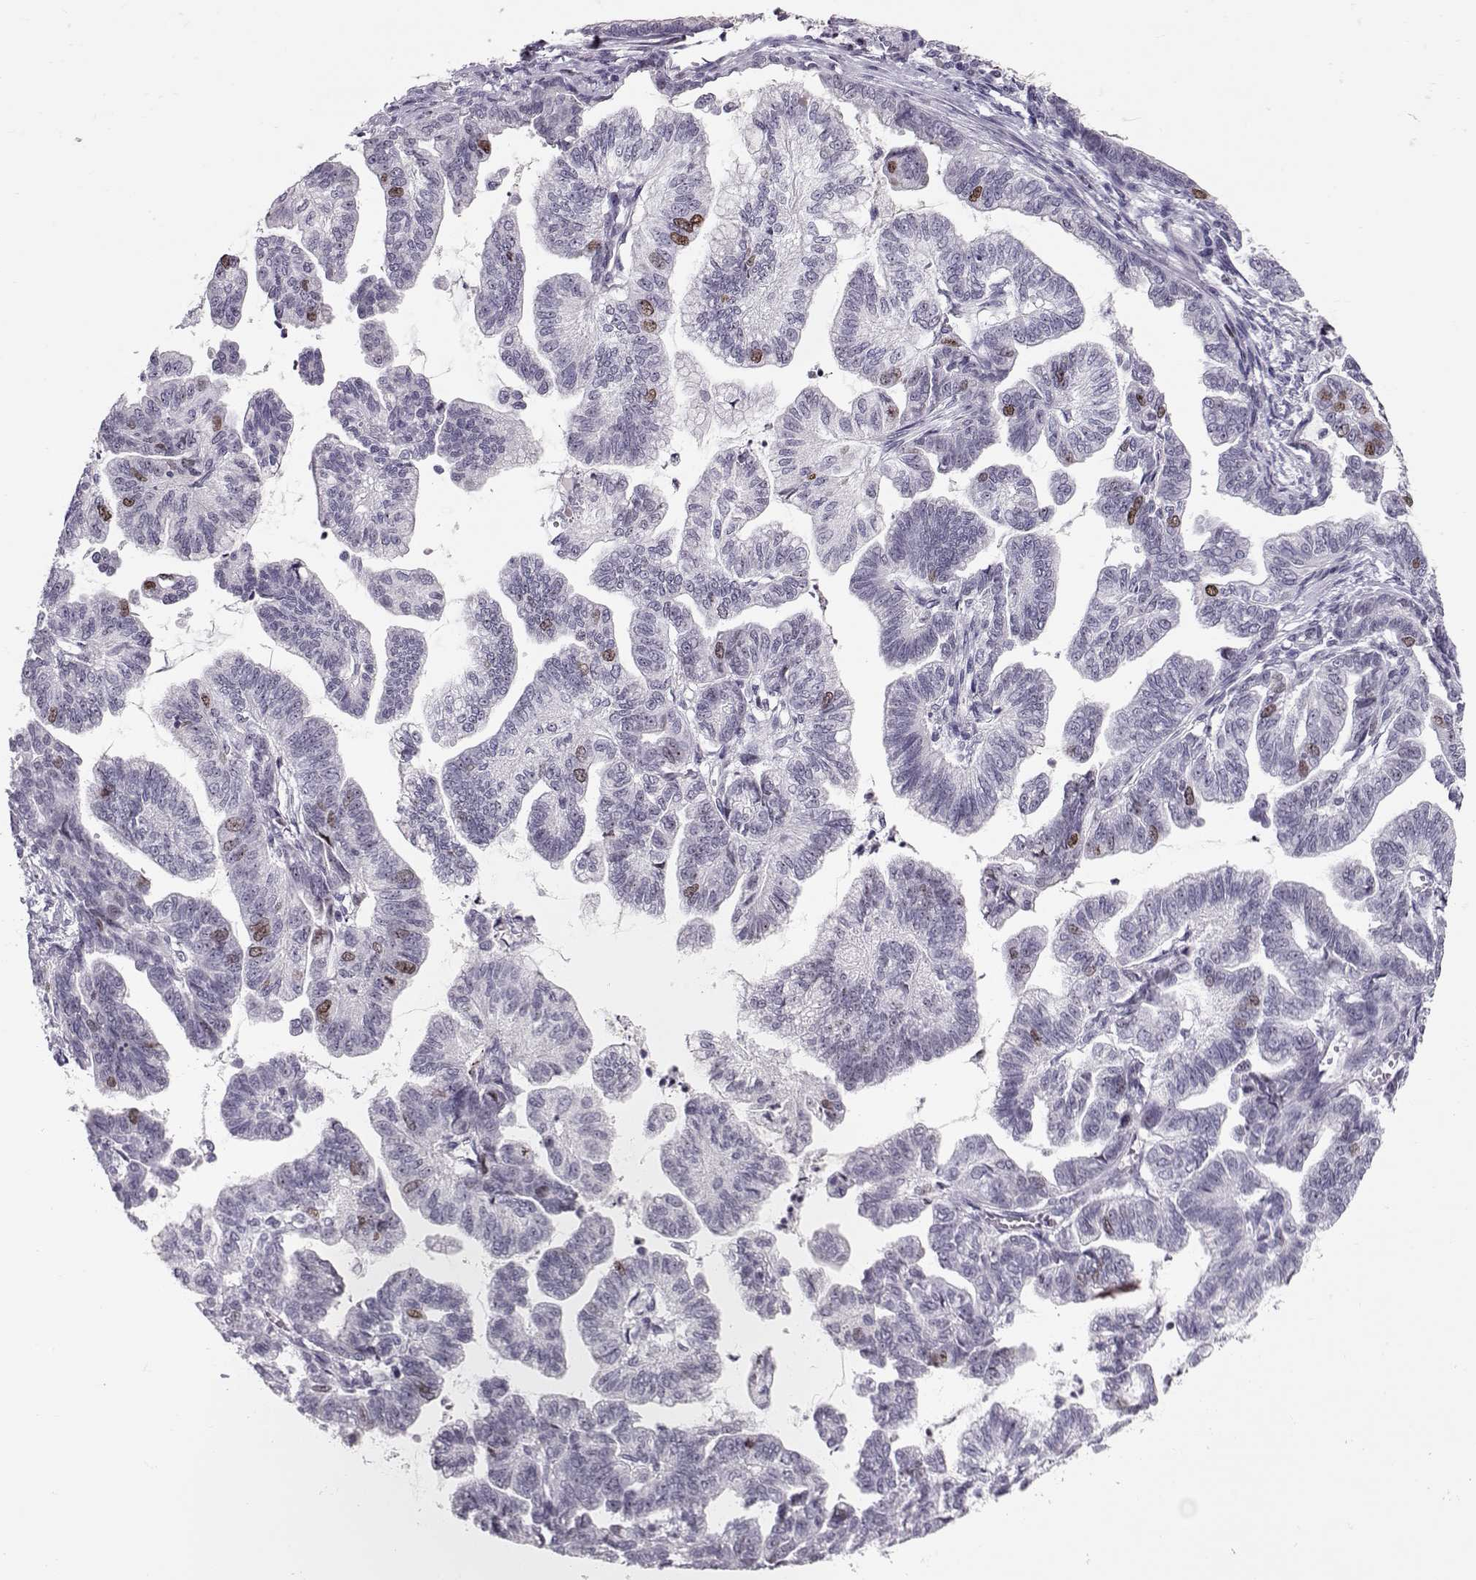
{"staining": {"intensity": "moderate", "quantity": "<25%", "location": "nuclear"}, "tissue": "stomach cancer", "cell_type": "Tumor cells", "image_type": "cancer", "snomed": [{"axis": "morphology", "description": "Adenocarcinoma, NOS"}, {"axis": "topography", "description": "Stomach"}], "caption": "Moderate nuclear staining is present in approximately <25% of tumor cells in stomach cancer.", "gene": "SGO1", "patient": {"sex": "male", "age": 83}}